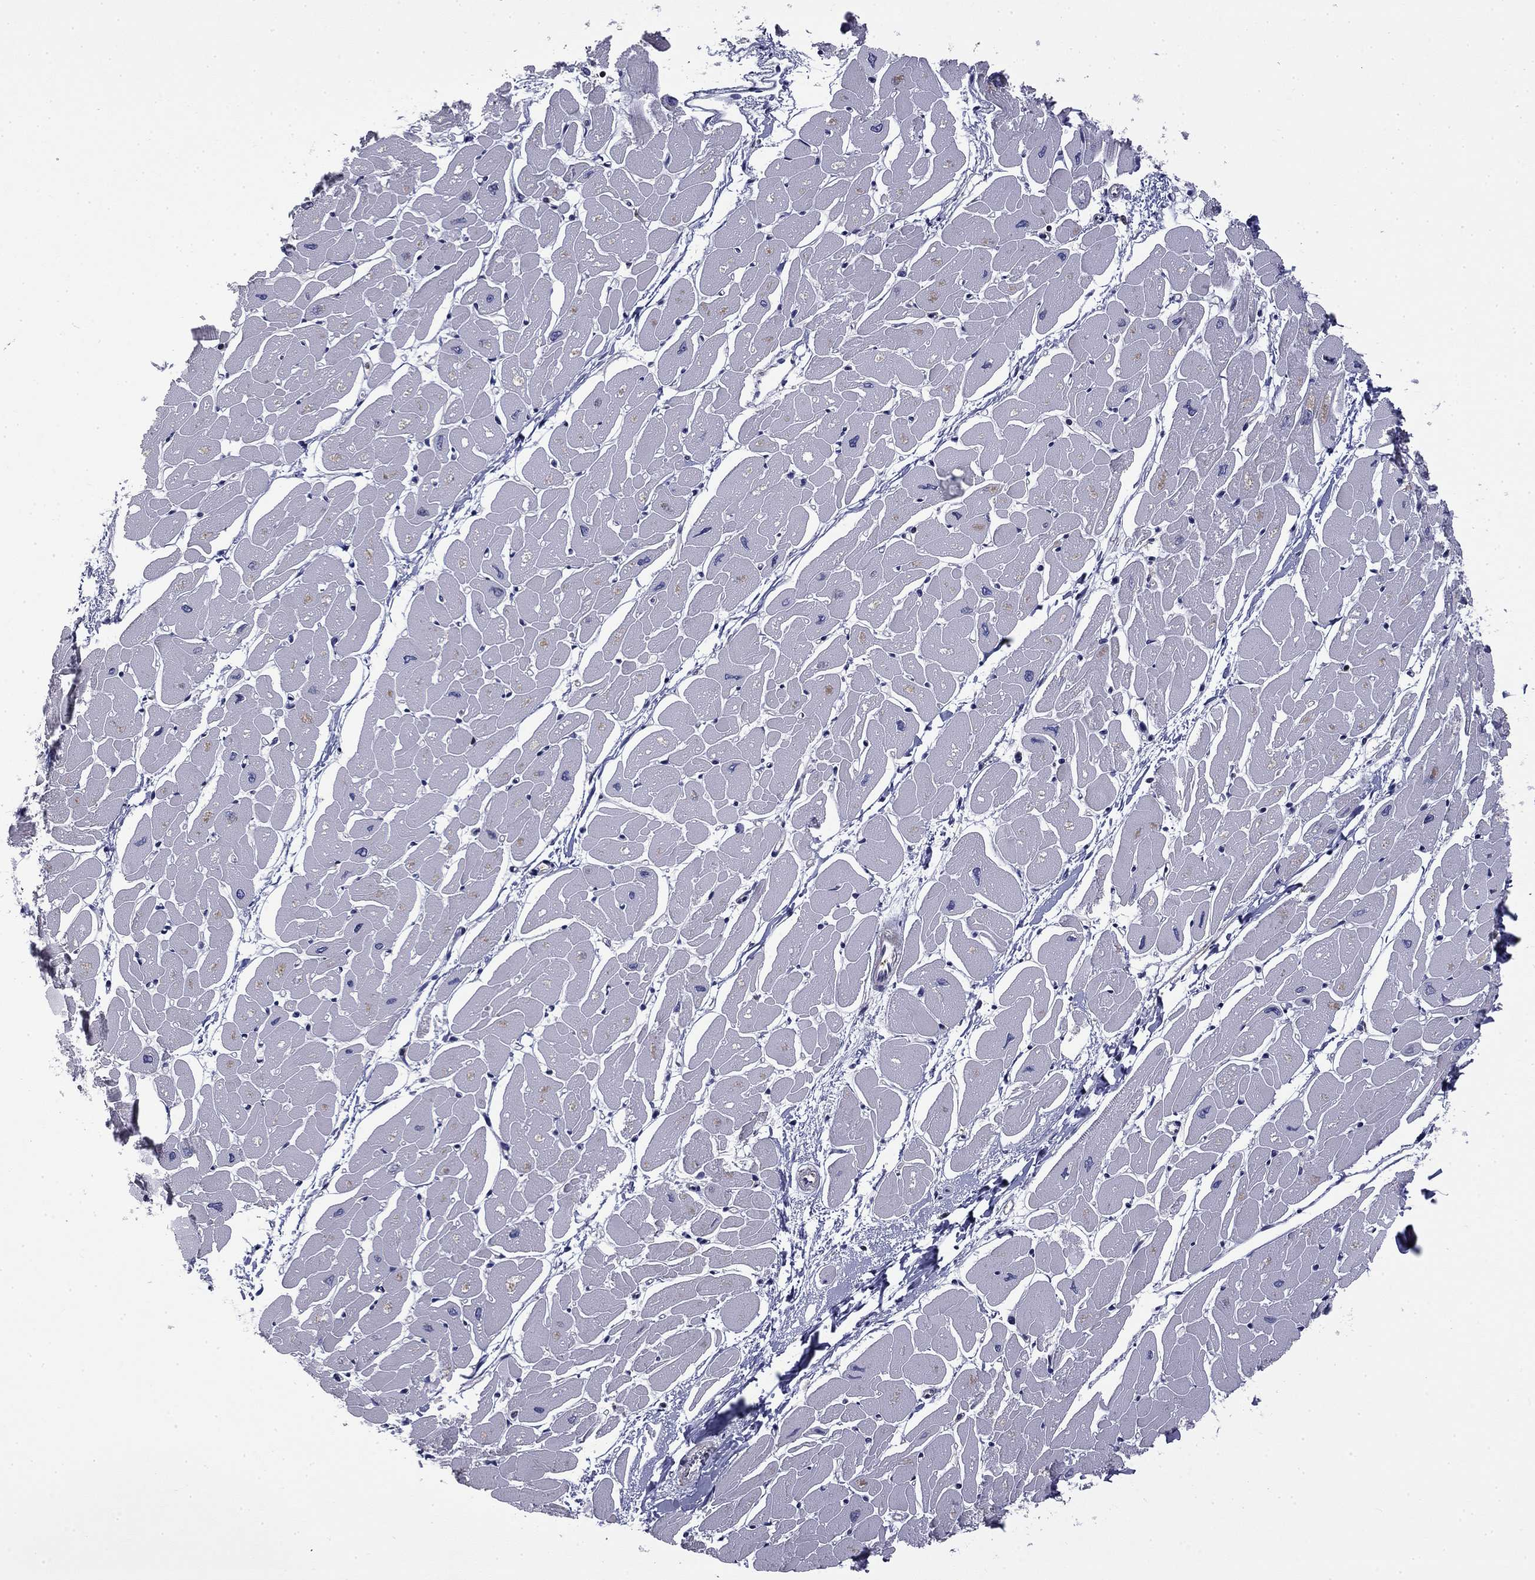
{"staining": {"intensity": "negative", "quantity": "none", "location": "none"}, "tissue": "heart muscle", "cell_type": "Cardiomyocytes", "image_type": "normal", "snomed": [{"axis": "morphology", "description": "Normal tissue, NOS"}, {"axis": "topography", "description": "Heart"}], "caption": "This is an immunohistochemistry (IHC) micrograph of benign human heart muscle. There is no staining in cardiomyocytes.", "gene": "ARHGAP45", "patient": {"sex": "male", "age": 57}}